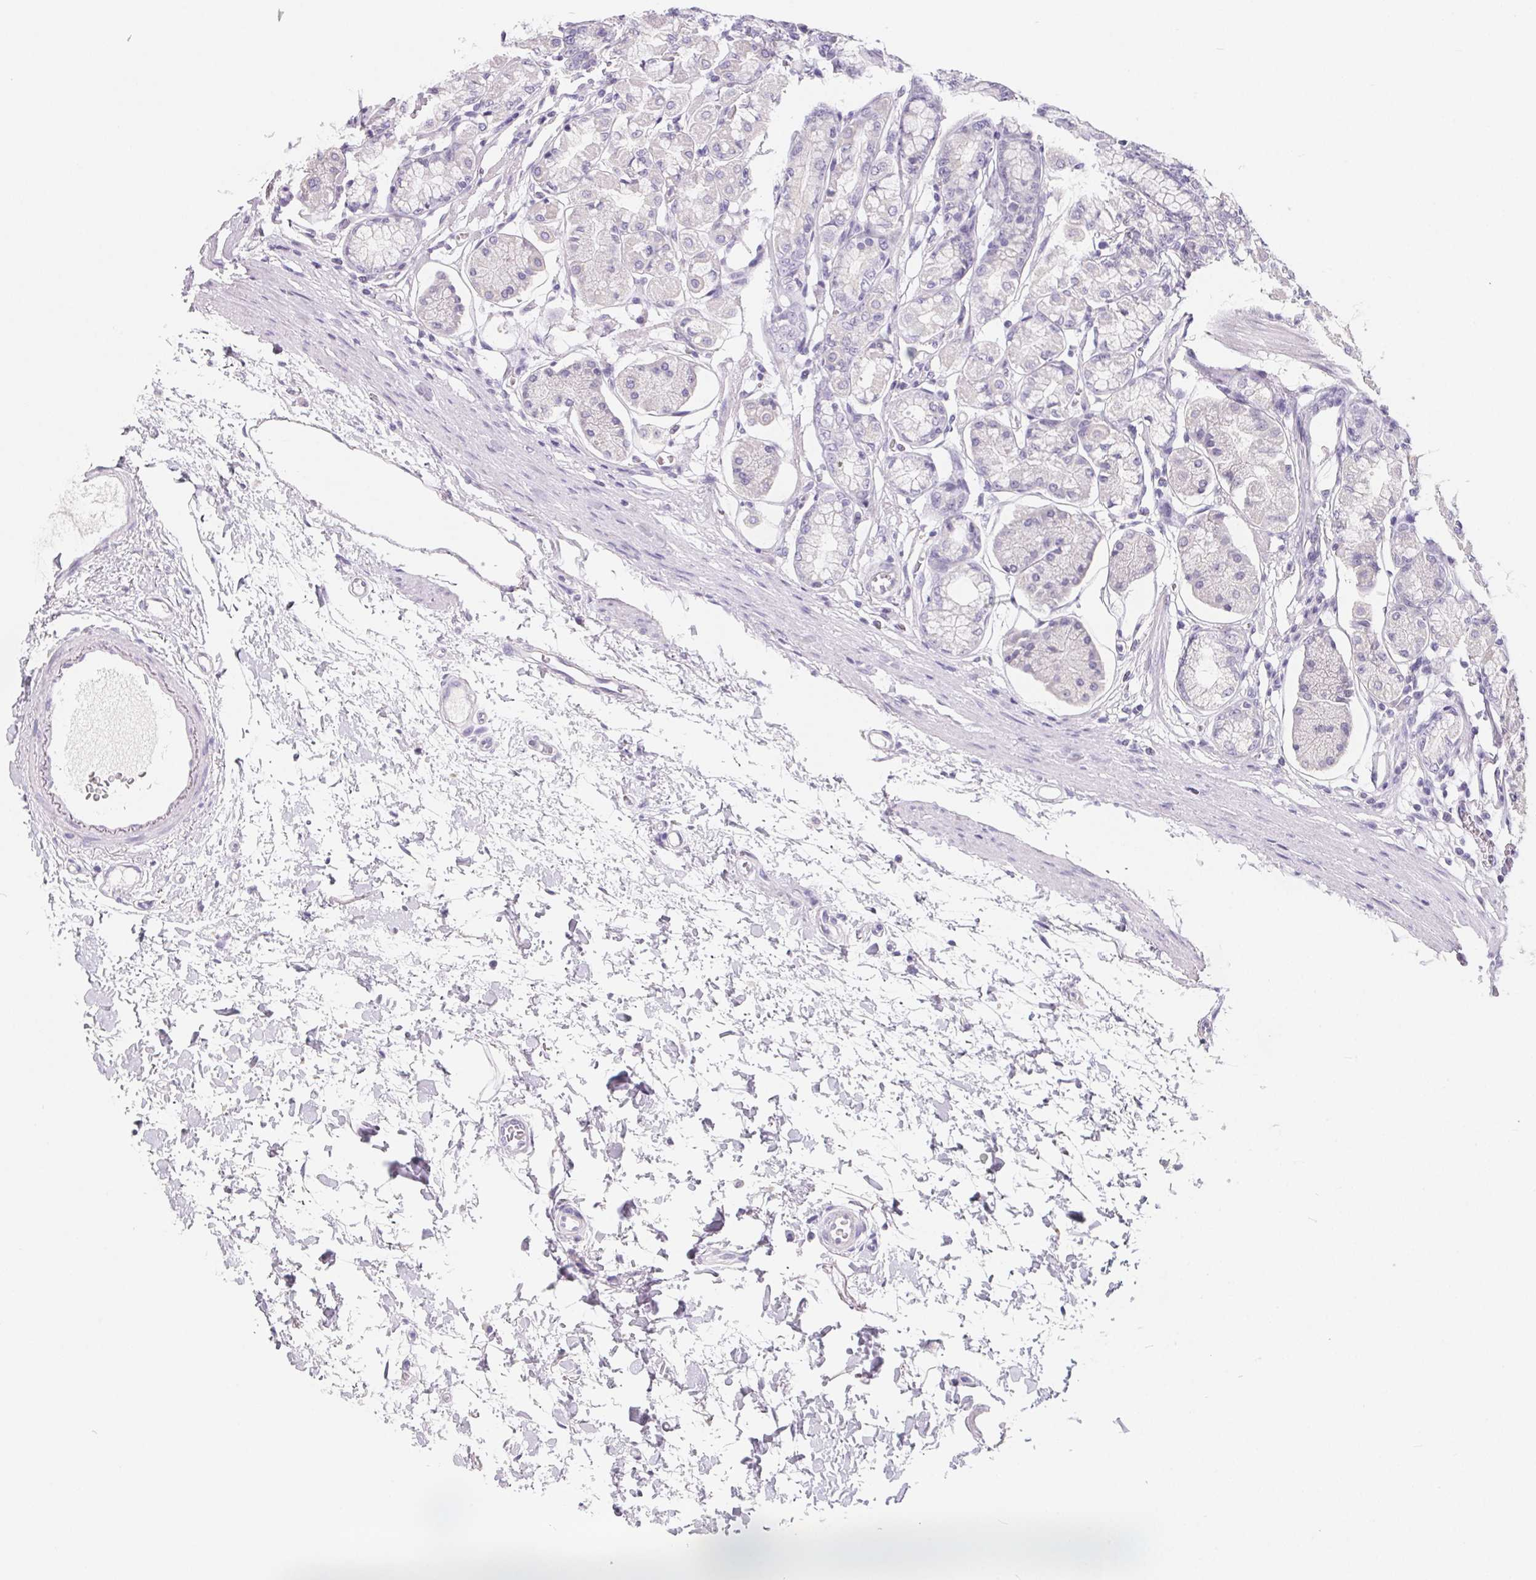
{"staining": {"intensity": "negative", "quantity": "none", "location": "none"}, "tissue": "stomach", "cell_type": "Glandular cells", "image_type": "normal", "snomed": [{"axis": "morphology", "description": "Normal tissue, NOS"}, {"axis": "topography", "description": "Stomach"}, {"axis": "topography", "description": "Stomach, lower"}], "caption": "This is an IHC micrograph of unremarkable stomach. There is no positivity in glandular cells.", "gene": "FDX1", "patient": {"sex": "male", "age": 76}}